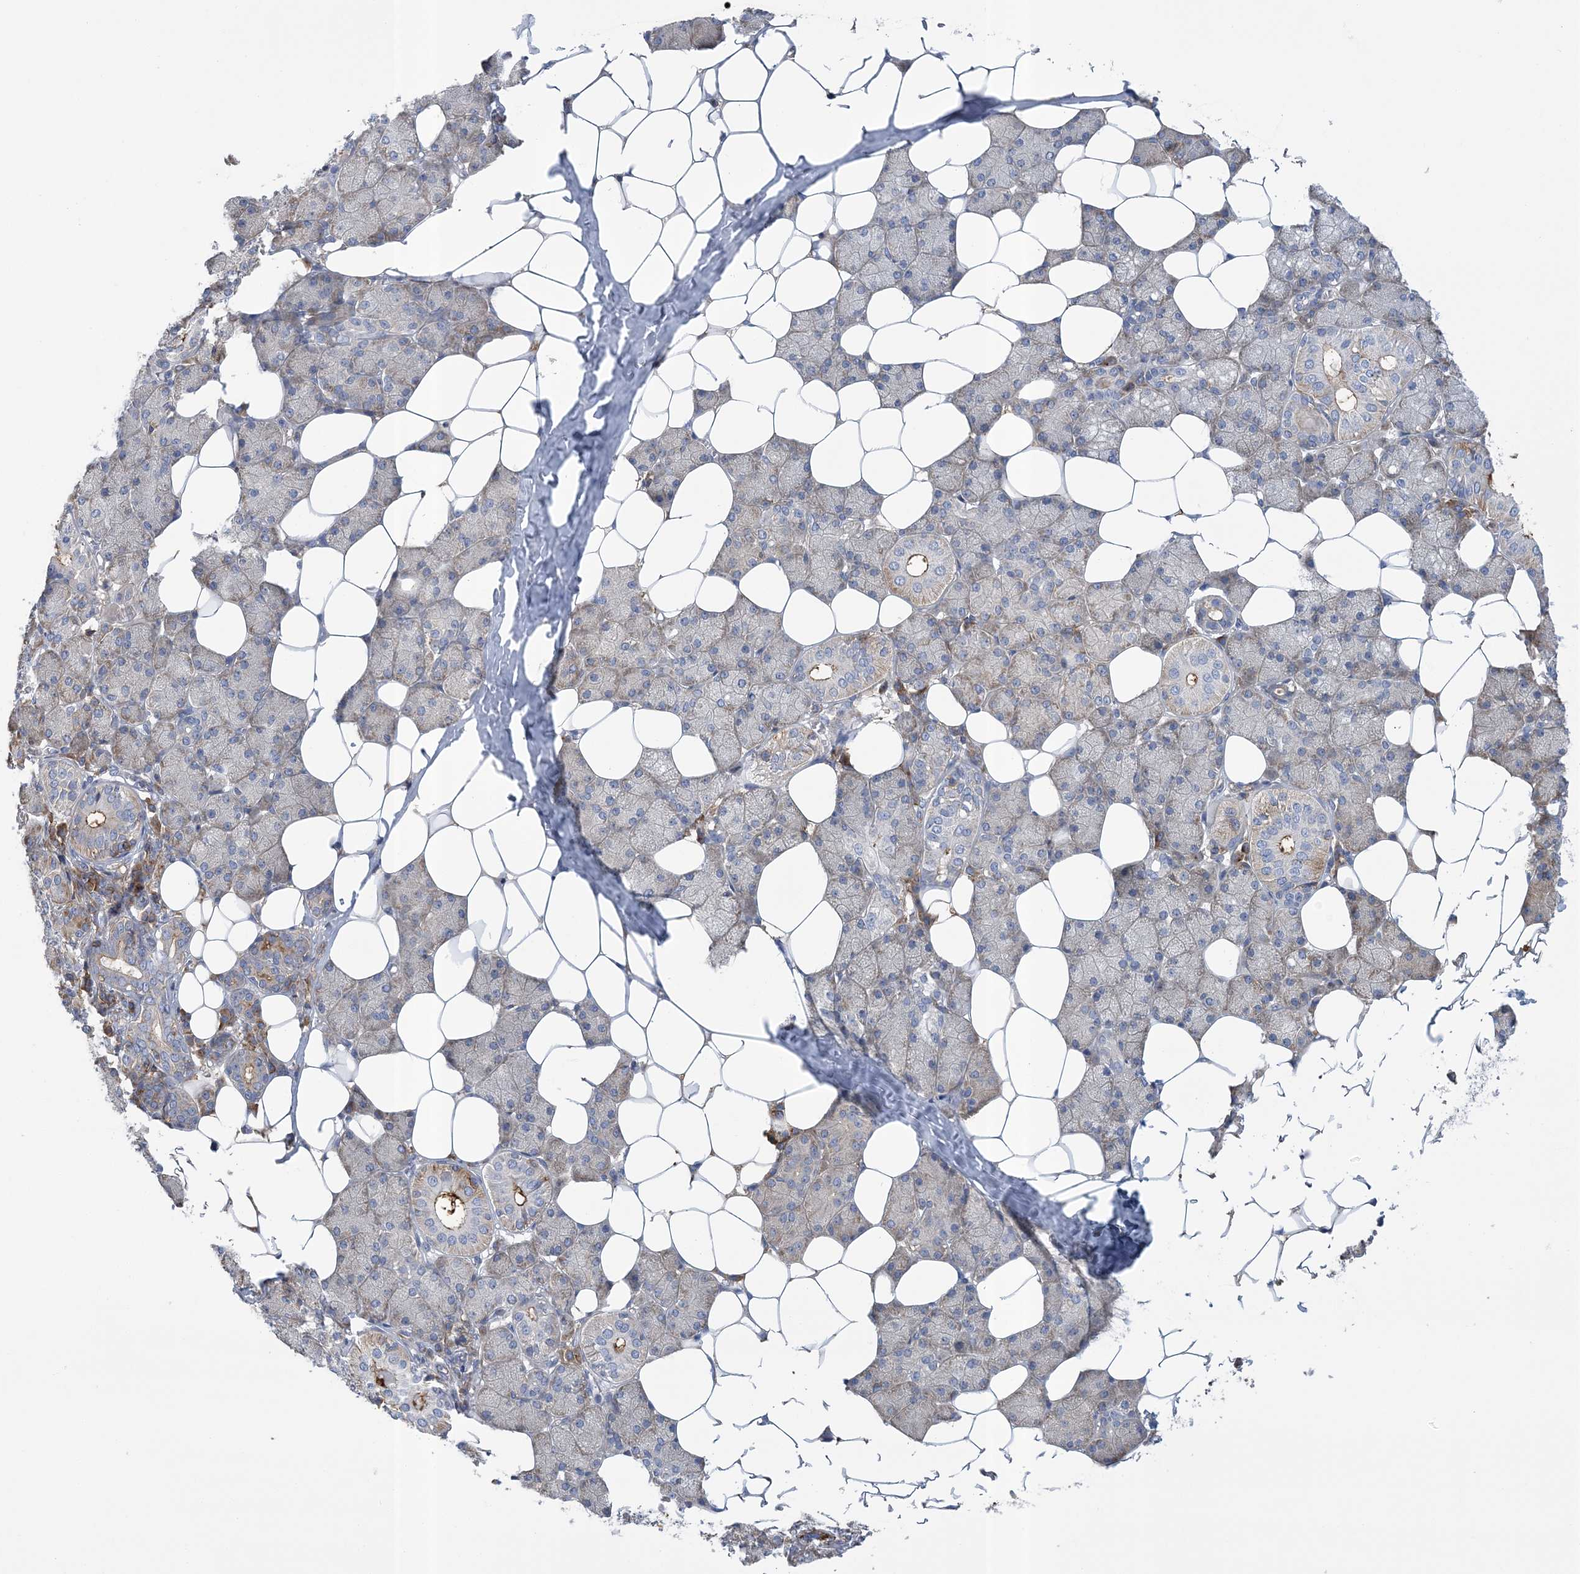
{"staining": {"intensity": "moderate", "quantity": "<25%", "location": "cytoplasmic/membranous"}, "tissue": "salivary gland", "cell_type": "Glandular cells", "image_type": "normal", "snomed": [{"axis": "morphology", "description": "Normal tissue, NOS"}, {"axis": "topography", "description": "Salivary gland"}], "caption": "Immunohistochemical staining of normal salivary gland reveals low levels of moderate cytoplasmic/membranous expression in about <25% of glandular cells. The staining was performed using DAB to visualize the protein expression in brown, while the nuclei were stained in blue with hematoxylin (Magnification: 20x).", "gene": "ARSJ", "patient": {"sex": "female", "age": 33}}